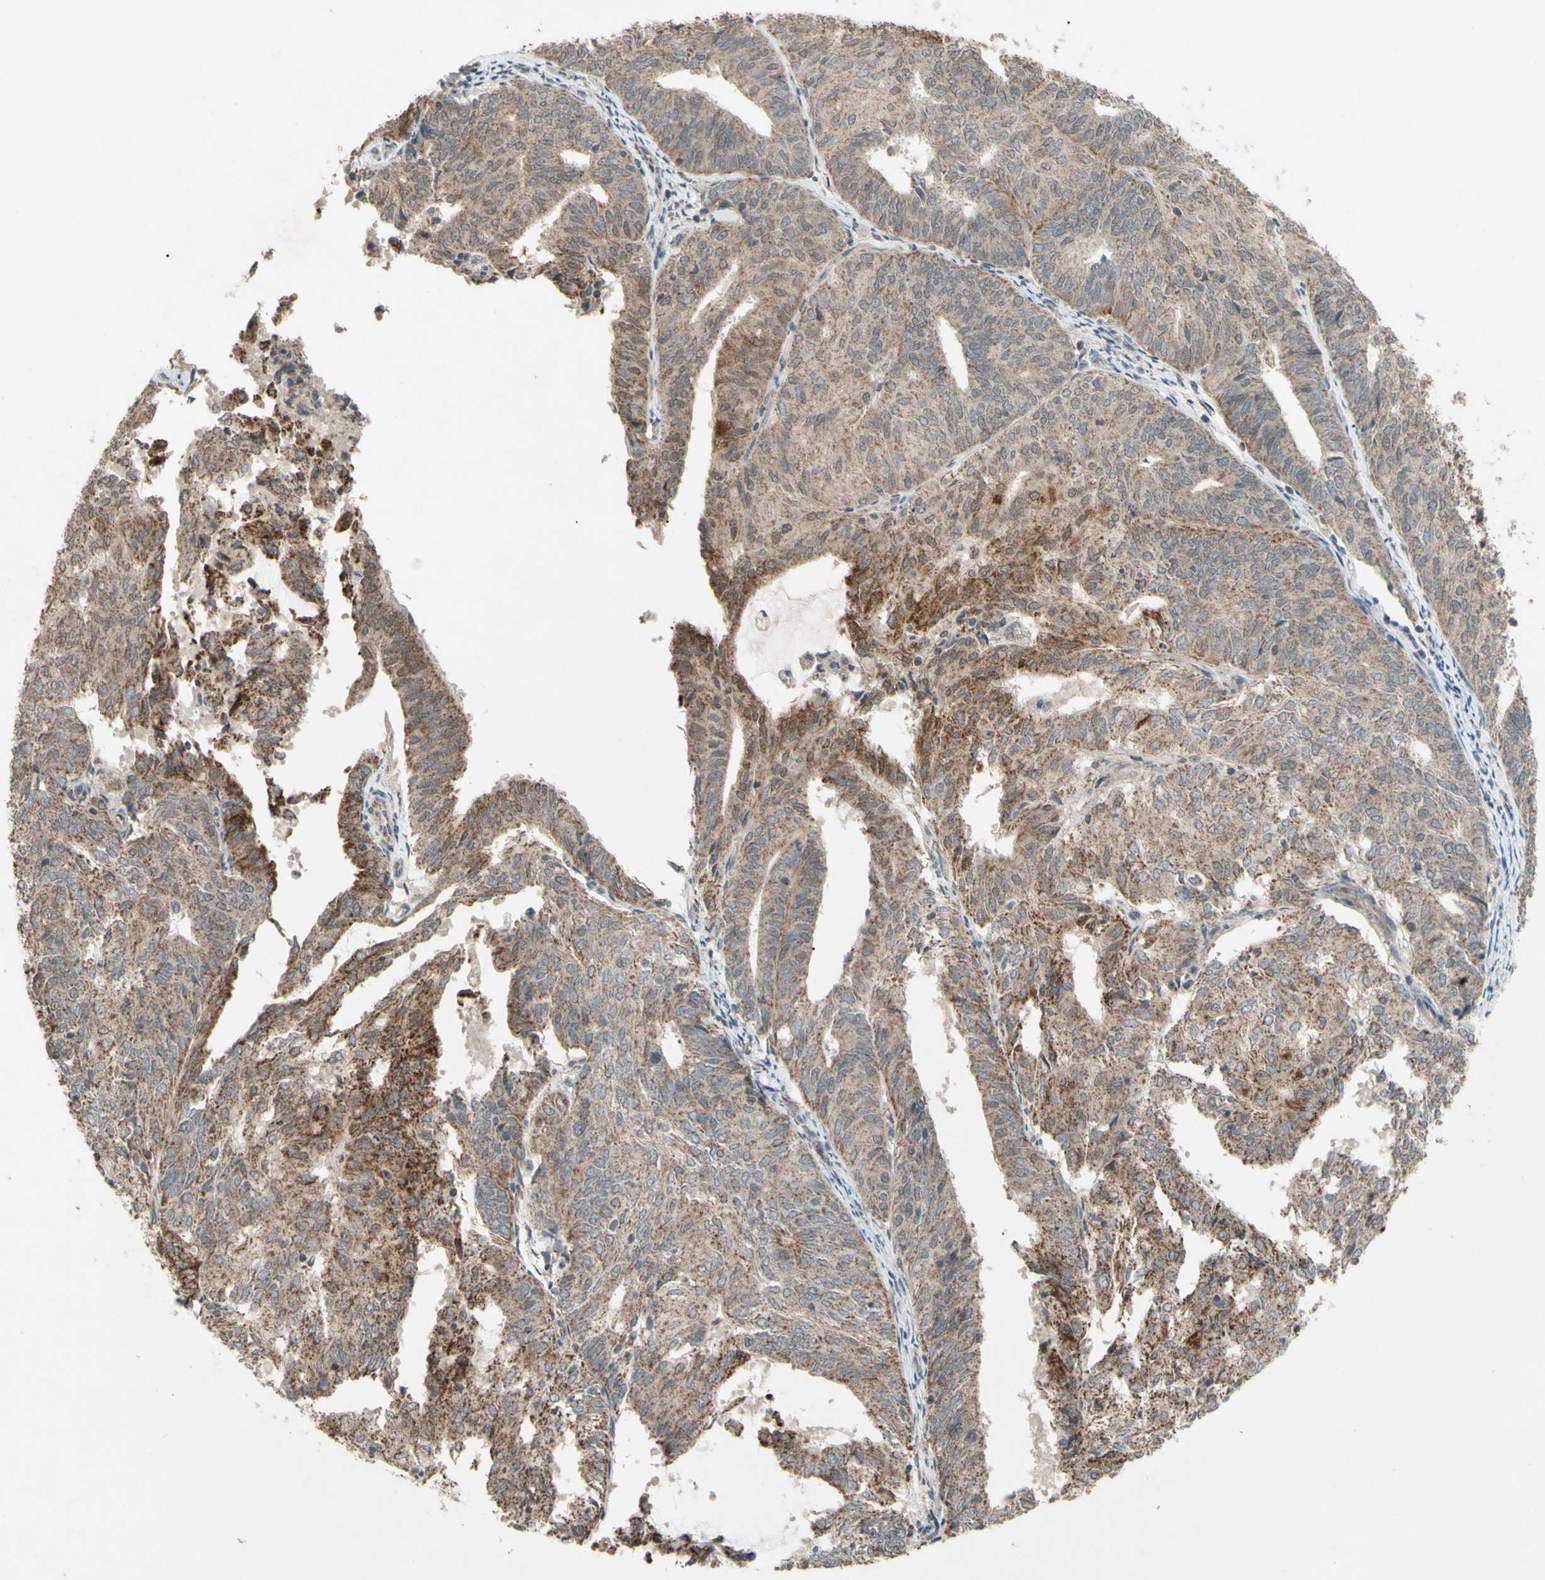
{"staining": {"intensity": "moderate", "quantity": ">75%", "location": "cytoplasmic/membranous"}, "tissue": "endometrial cancer", "cell_type": "Tumor cells", "image_type": "cancer", "snomed": [{"axis": "morphology", "description": "Adenocarcinoma, NOS"}, {"axis": "topography", "description": "Uterus"}], "caption": "Brown immunohistochemical staining in endometrial adenocarcinoma demonstrates moderate cytoplasmic/membranous positivity in about >75% of tumor cells.", "gene": "CD164", "patient": {"sex": "female", "age": 60}}